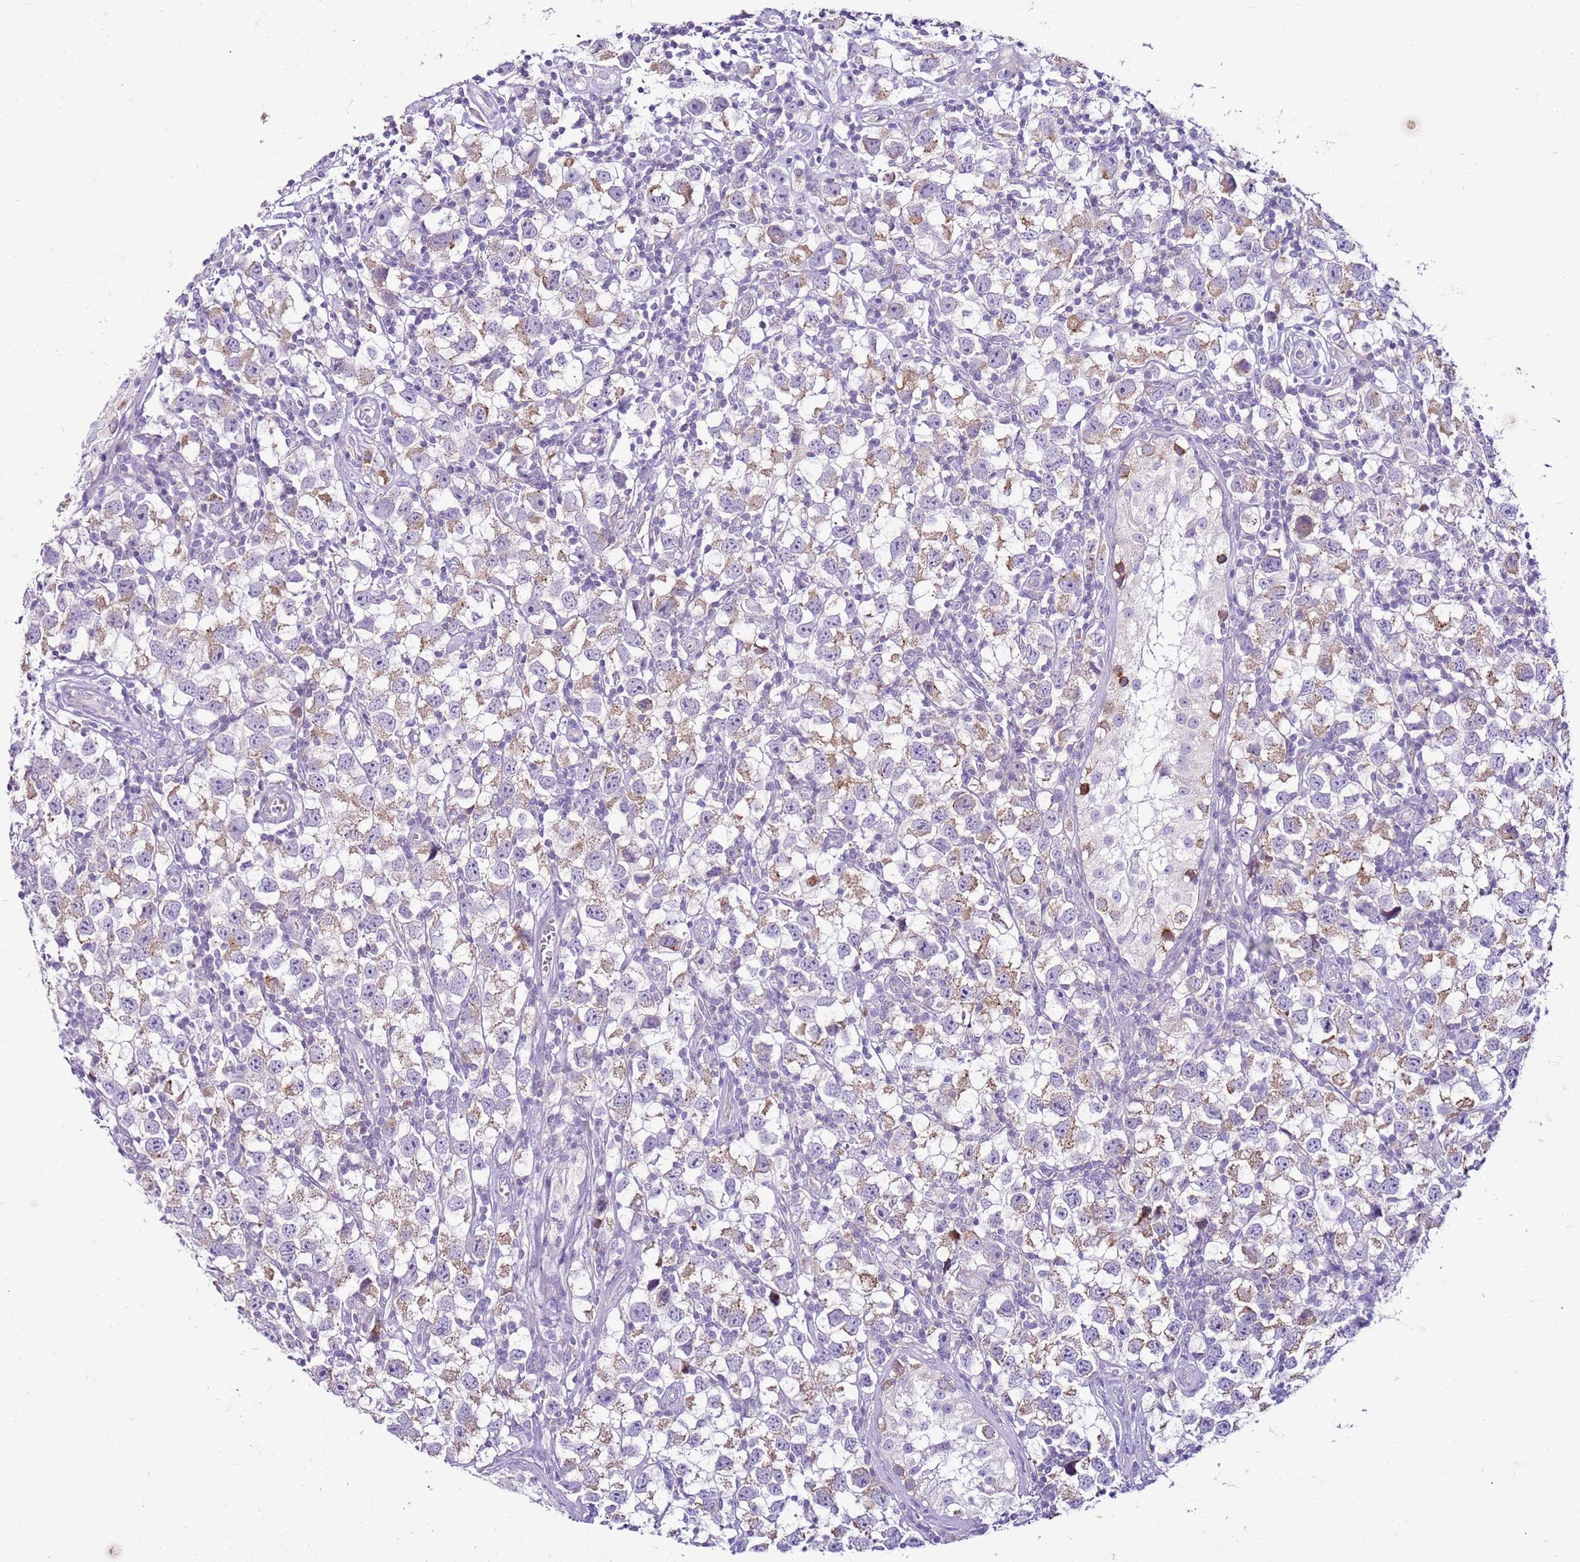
{"staining": {"intensity": "weak", "quantity": ">75%", "location": "cytoplasmic/membranous"}, "tissue": "testis cancer", "cell_type": "Tumor cells", "image_type": "cancer", "snomed": [{"axis": "morphology", "description": "Seminoma, NOS"}, {"axis": "morphology", "description": "Carcinoma, Embryonal, NOS"}, {"axis": "topography", "description": "Testis"}], "caption": "High-power microscopy captured an immunohistochemistry (IHC) photomicrograph of testis embryonal carcinoma, revealing weak cytoplasmic/membranous expression in approximately >75% of tumor cells. Ihc stains the protein in brown and the nuclei are stained blue.", "gene": "MRPL36", "patient": {"sex": "male", "age": 29}}